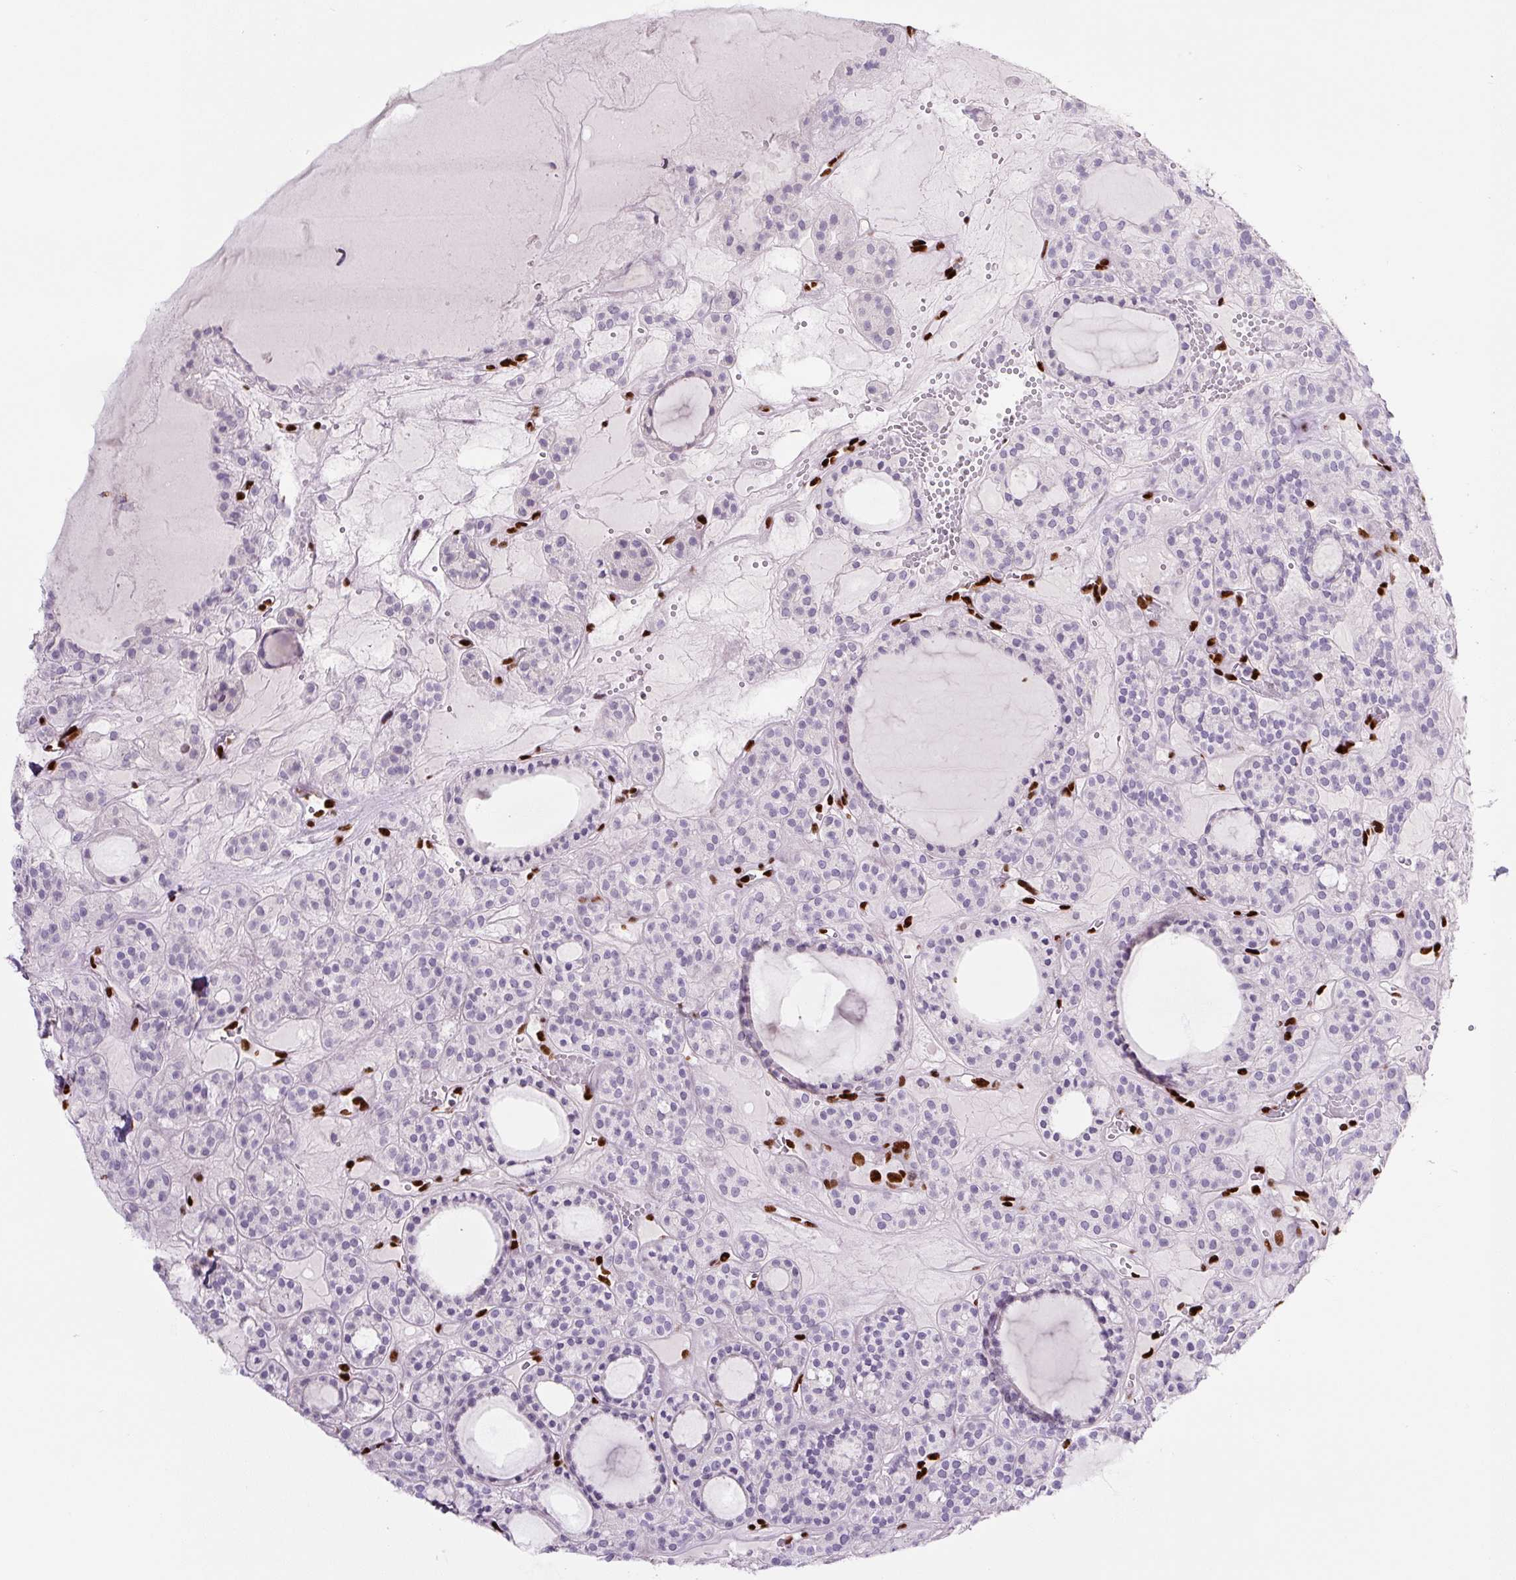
{"staining": {"intensity": "negative", "quantity": "none", "location": "none"}, "tissue": "thyroid cancer", "cell_type": "Tumor cells", "image_type": "cancer", "snomed": [{"axis": "morphology", "description": "Follicular adenoma carcinoma, NOS"}, {"axis": "topography", "description": "Thyroid gland"}], "caption": "The photomicrograph demonstrates no significant staining in tumor cells of thyroid follicular adenoma carcinoma.", "gene": "ZEB1", "patient": {"sex": "female", "age": 63}}